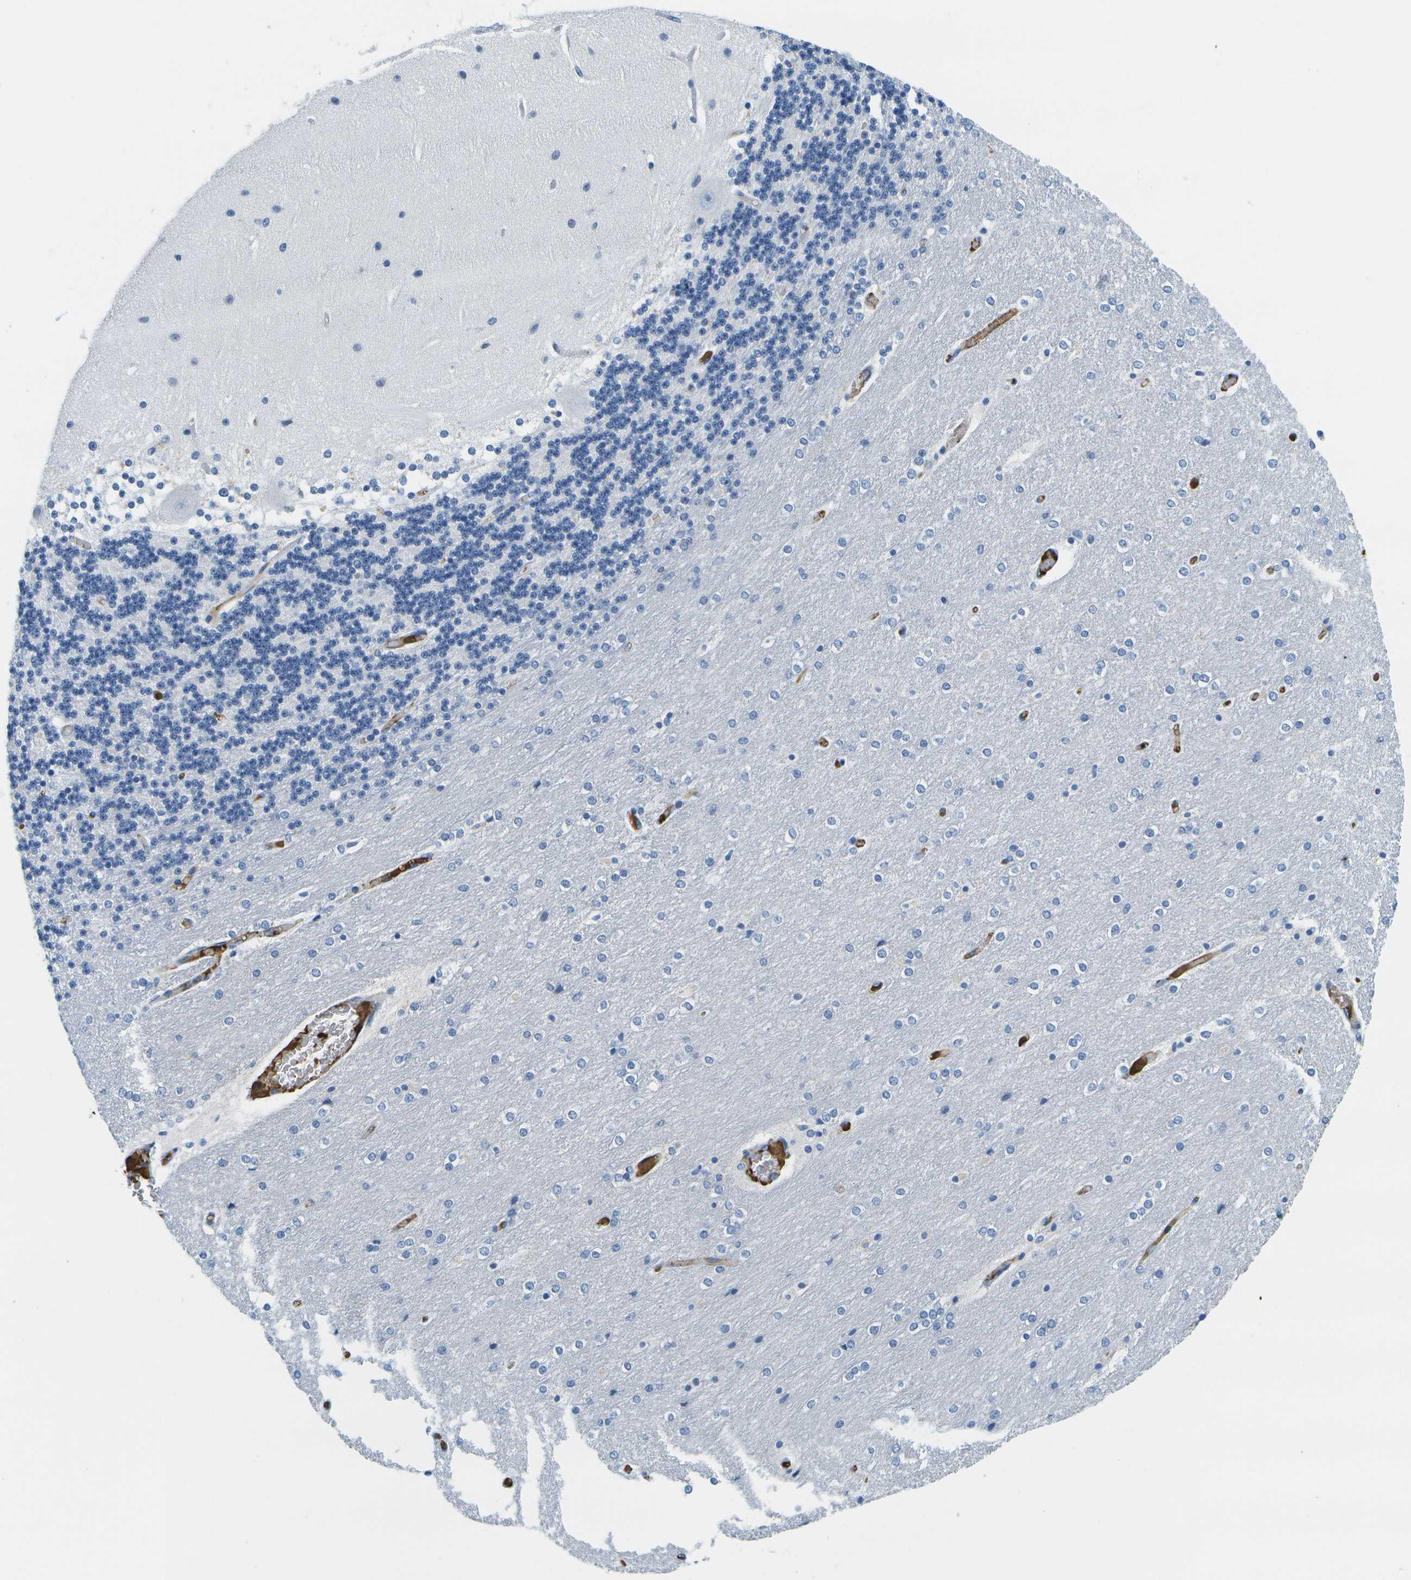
{"staining": {"intensity": "negative", "quantity": "none", "location": "none"}, "tissue": "cerebellum", "cell_type": "Cells in granular layer", "image_type": "normal", "snomed": [{"axis": "morphology", "description": "Normal tissue, NOS"}, {"axis": "topography", "description": "Cerebellum"}], "caption": "This is a micrograph of IHC staining of unremarkable cerebellum, which shows no staining in cells in granular layer. The staining was performed using DAB to visualize the protein expression in brown, while the nuclei were stained in blue with hematoxylin (Magnification: 20x).", "gene": "SERPINA1", "patient": {"sex": "female", "age": 54}}